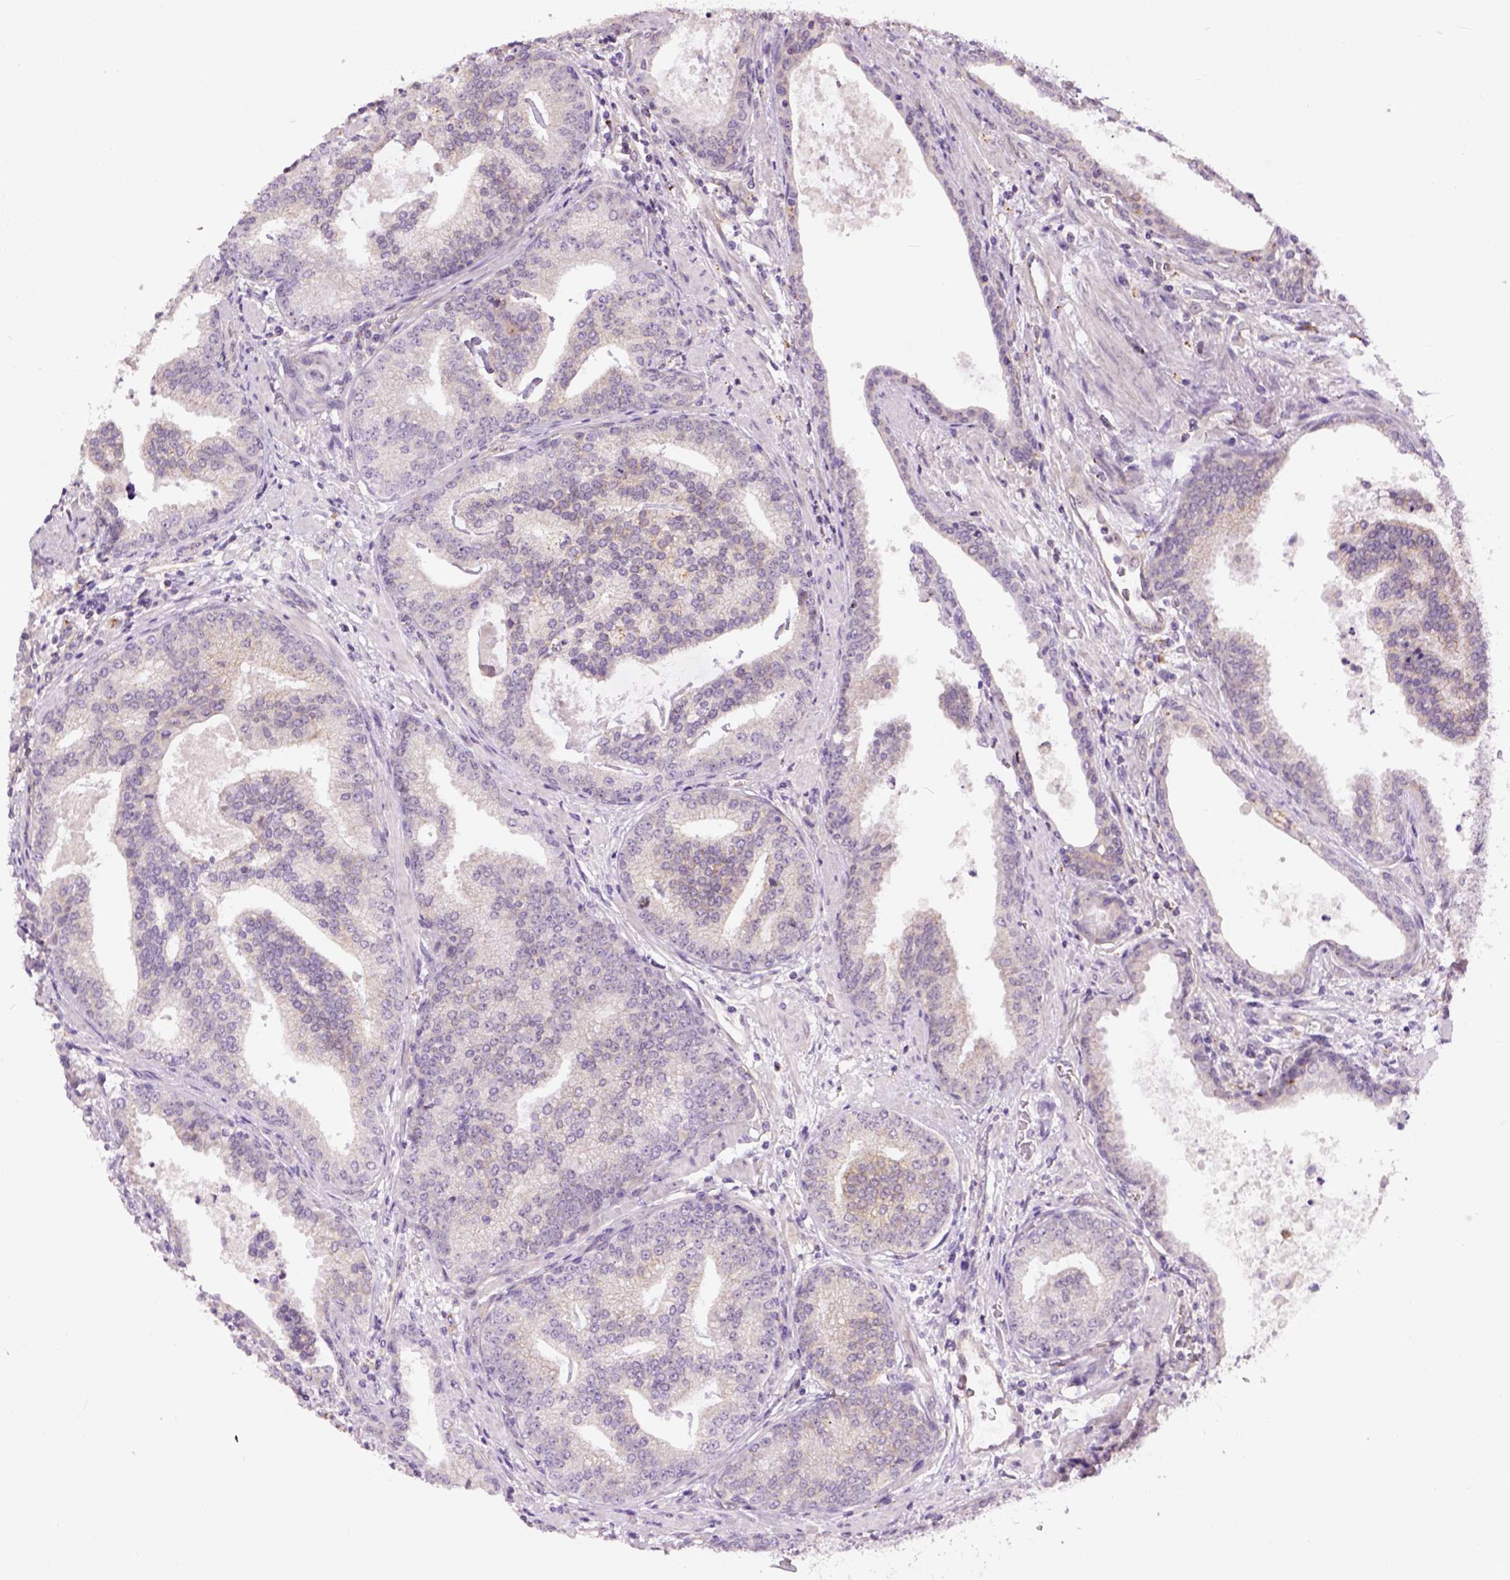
{"staining": {"intensity": "weak", "quantity": "<25%", "location": "cytoplasmic/membranous"}, "tissue": "prostate cancer", "cell_type": "Tumor cells", "image_type": "cancer", "snomed": [{"axis": "morphology", "description": "Adenocarcinoma, NOS"}, {"axis": "topography", "description": "Prostate"}], "caption": "High magnification brightfield microscopy of prostate cancer (adenocarcinoma) stained with DAB (3,3'-diaminobenzidine) (brown) and counterstained with hematoxylin (blue): tumor cells show no significant expression. (Brightfield microscopy of DAB immunohistochemistry at high magnification).", "gene": "KAZN", "patient": {"sex": "male", "age": 64}}